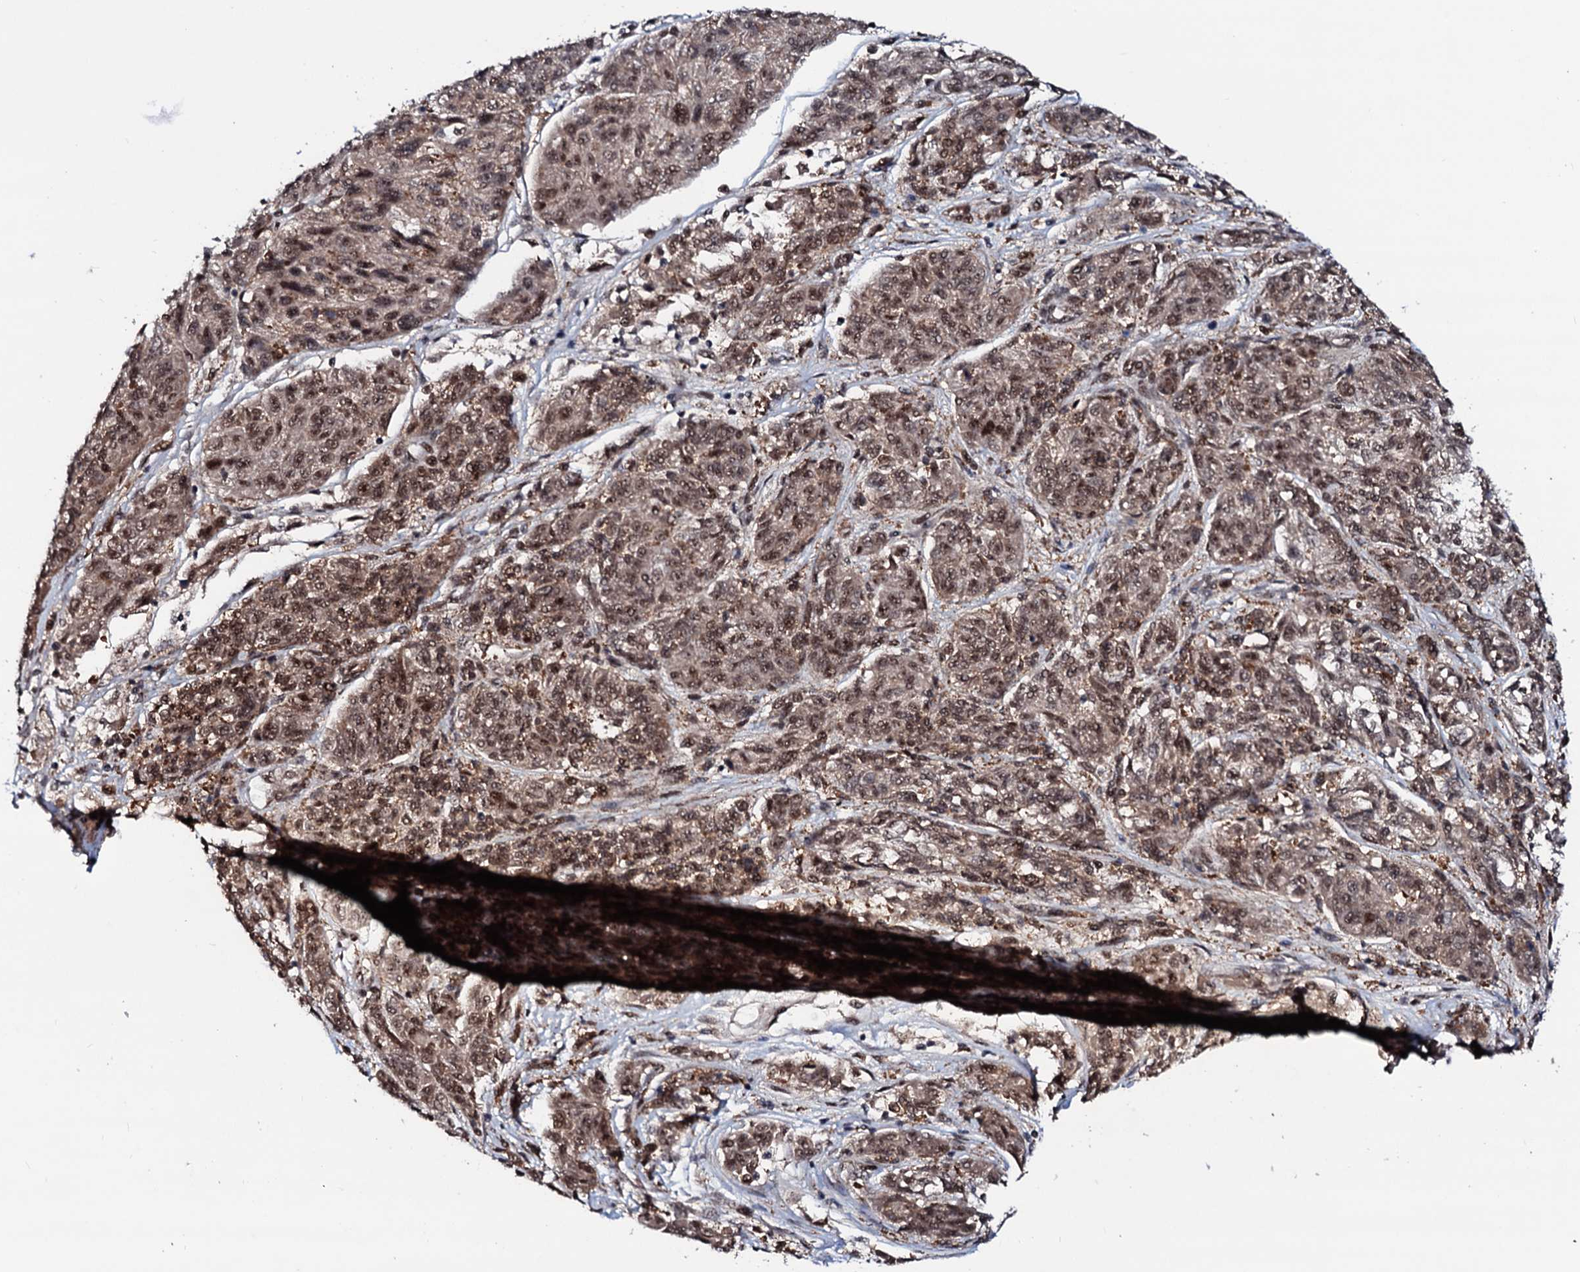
{"staining": {"intensity": "moderate", "quantity": ">75%", "location": "cytoplasmic/membranous,nuclear"}, "tissue": "melanoma", "cell_type": "Tumor cells", "image_type": "cancer", "snomed": [{"axis": "morphology", "description": "Malignant melanoma, NOS"}, {"axis": "topography", "description": "Skin"}], "caption": "Melanoma was stained to show a protein in brown. There is medium levels of moderate cytoplasmic/membranous and nuclear expression in approximately >75% of tumor cells.", "gene": "PRPF18", "patient": {"sex": "male", "age": 53}}